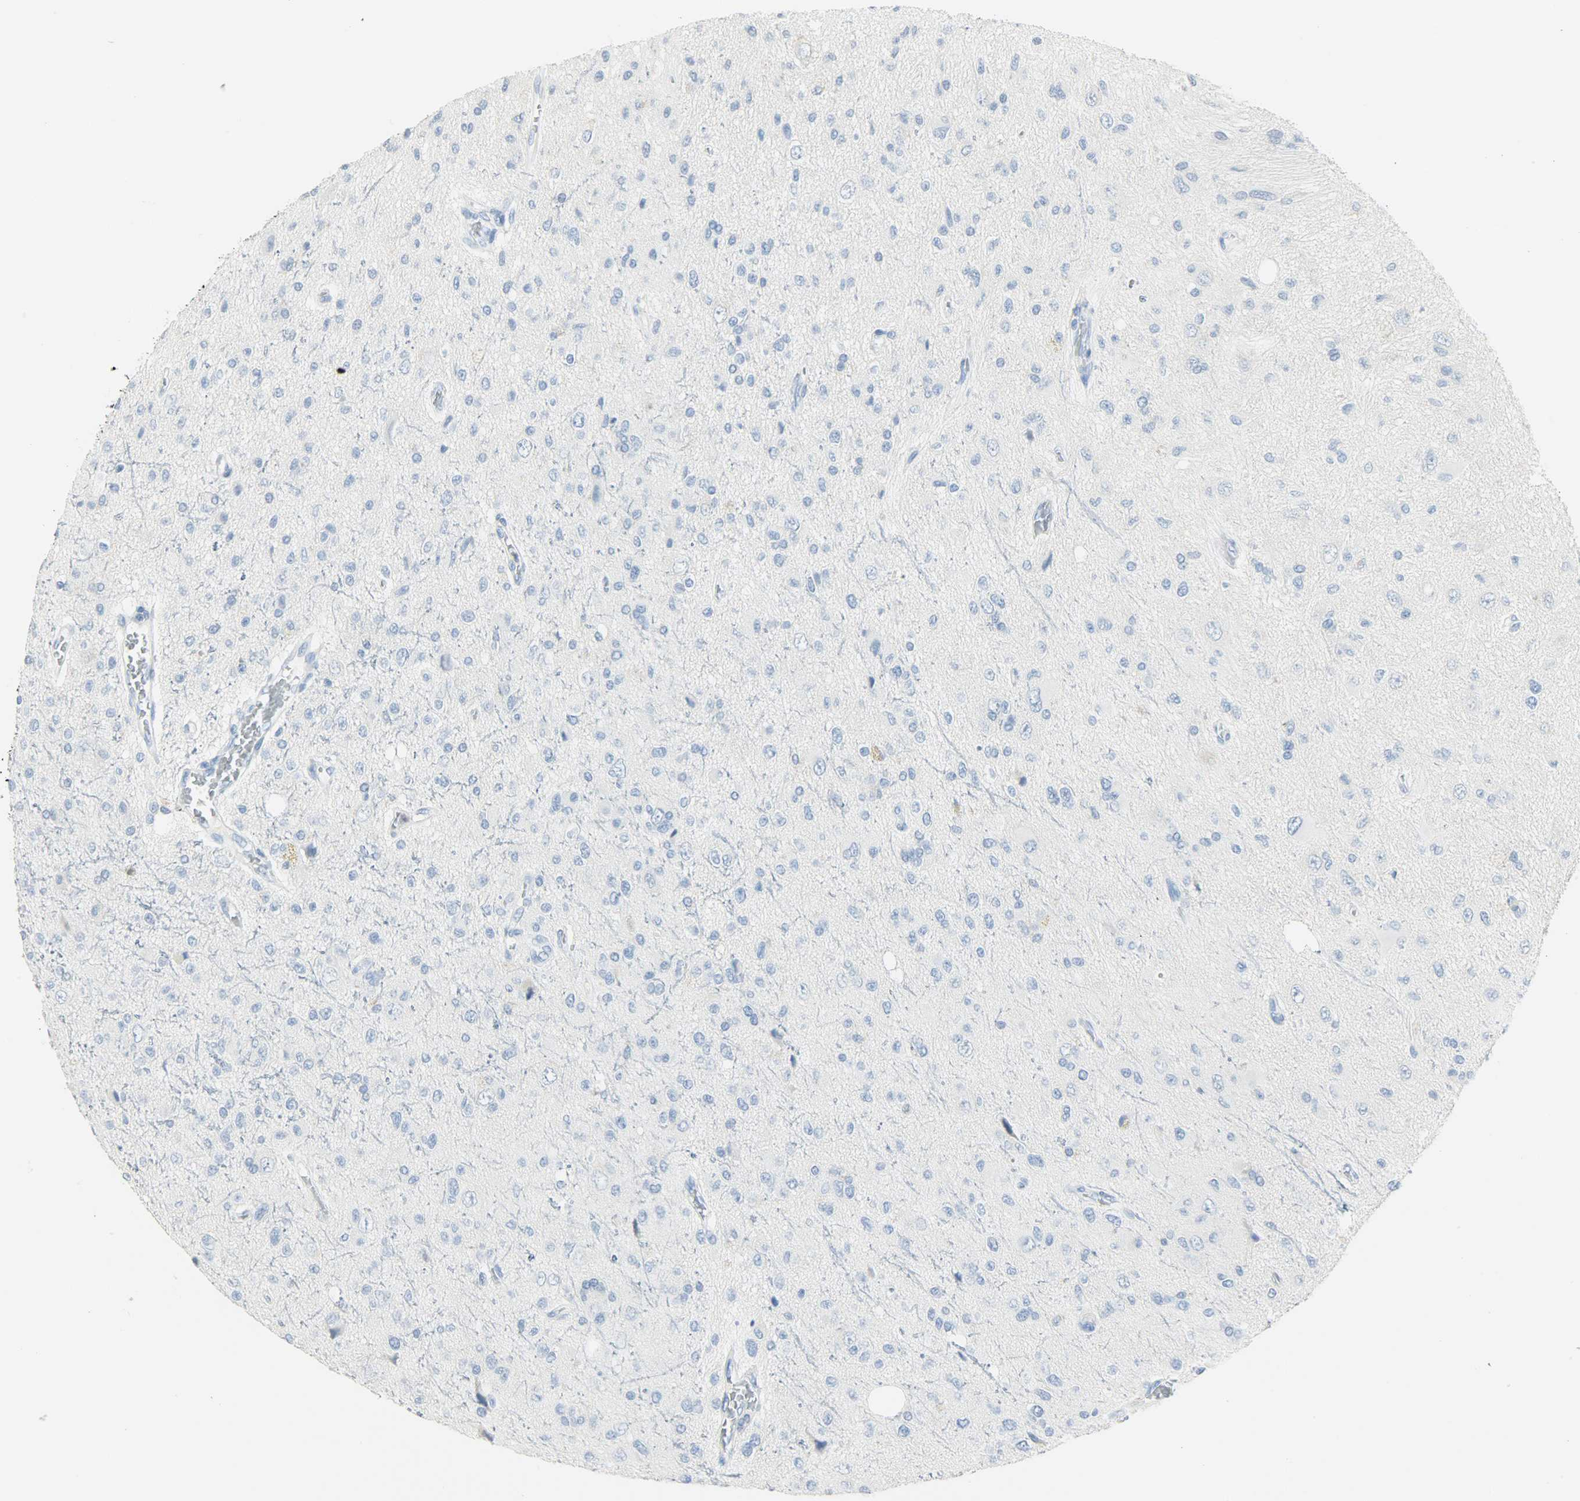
{"staining": {"intensity": "negative", "quantity": "none", "location": "none"}, "tissue": "glioma", "cell_type": "Tumor cells", "image_type": "cancer", "snomed": [{"axis": "morphology", "description": "Glioma, malignant, High grade"}, {"axis": "topography", "description": "Brain"}], "caption": "The histopathology image demonstrates no staining of tumor cells in glioma. (DAB immunohistochemistry with hematoxylin counter stain).", "gene": "PTPN6", "patient": {"sex": "male", "age": 47}}